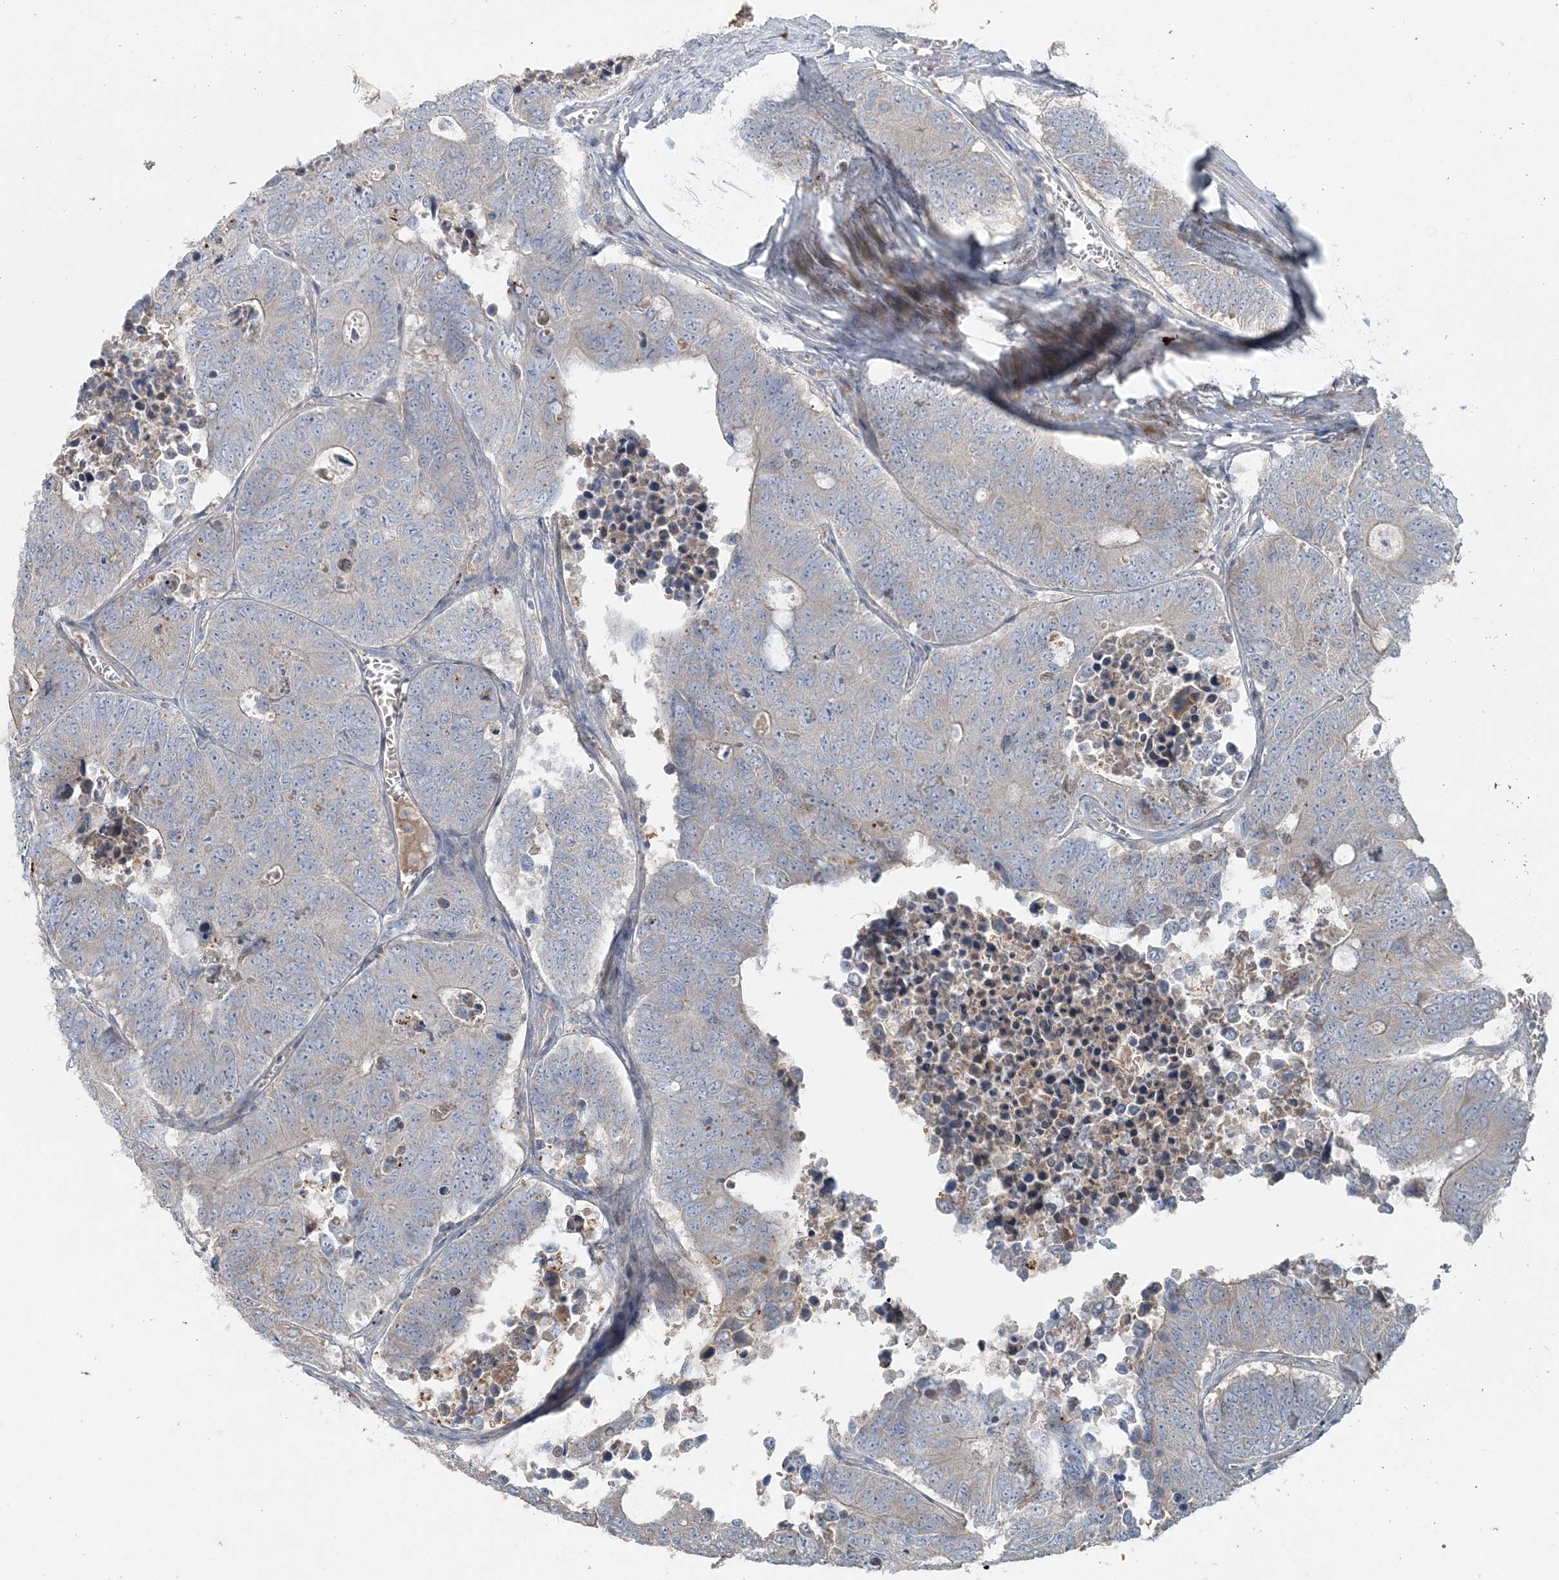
{"staining": {"intensity": "negative", "quantity": "none", "location": "none"}, "tissue": "colorectal cancer", "cell_type": "Tumor cells", "image_type": "cancer", "snomed": [{"axis": "morphology", "description": "Adenocarcinoma, NOS"}, {"axis": "topography", "description": "Colon"}], "caption": "Colorectal cancer was stained to show a protein in brown. There is no significant staining in tumor cells.", "gene": "SLC4A10", "patient": {"sex": "male", "age": 87}}